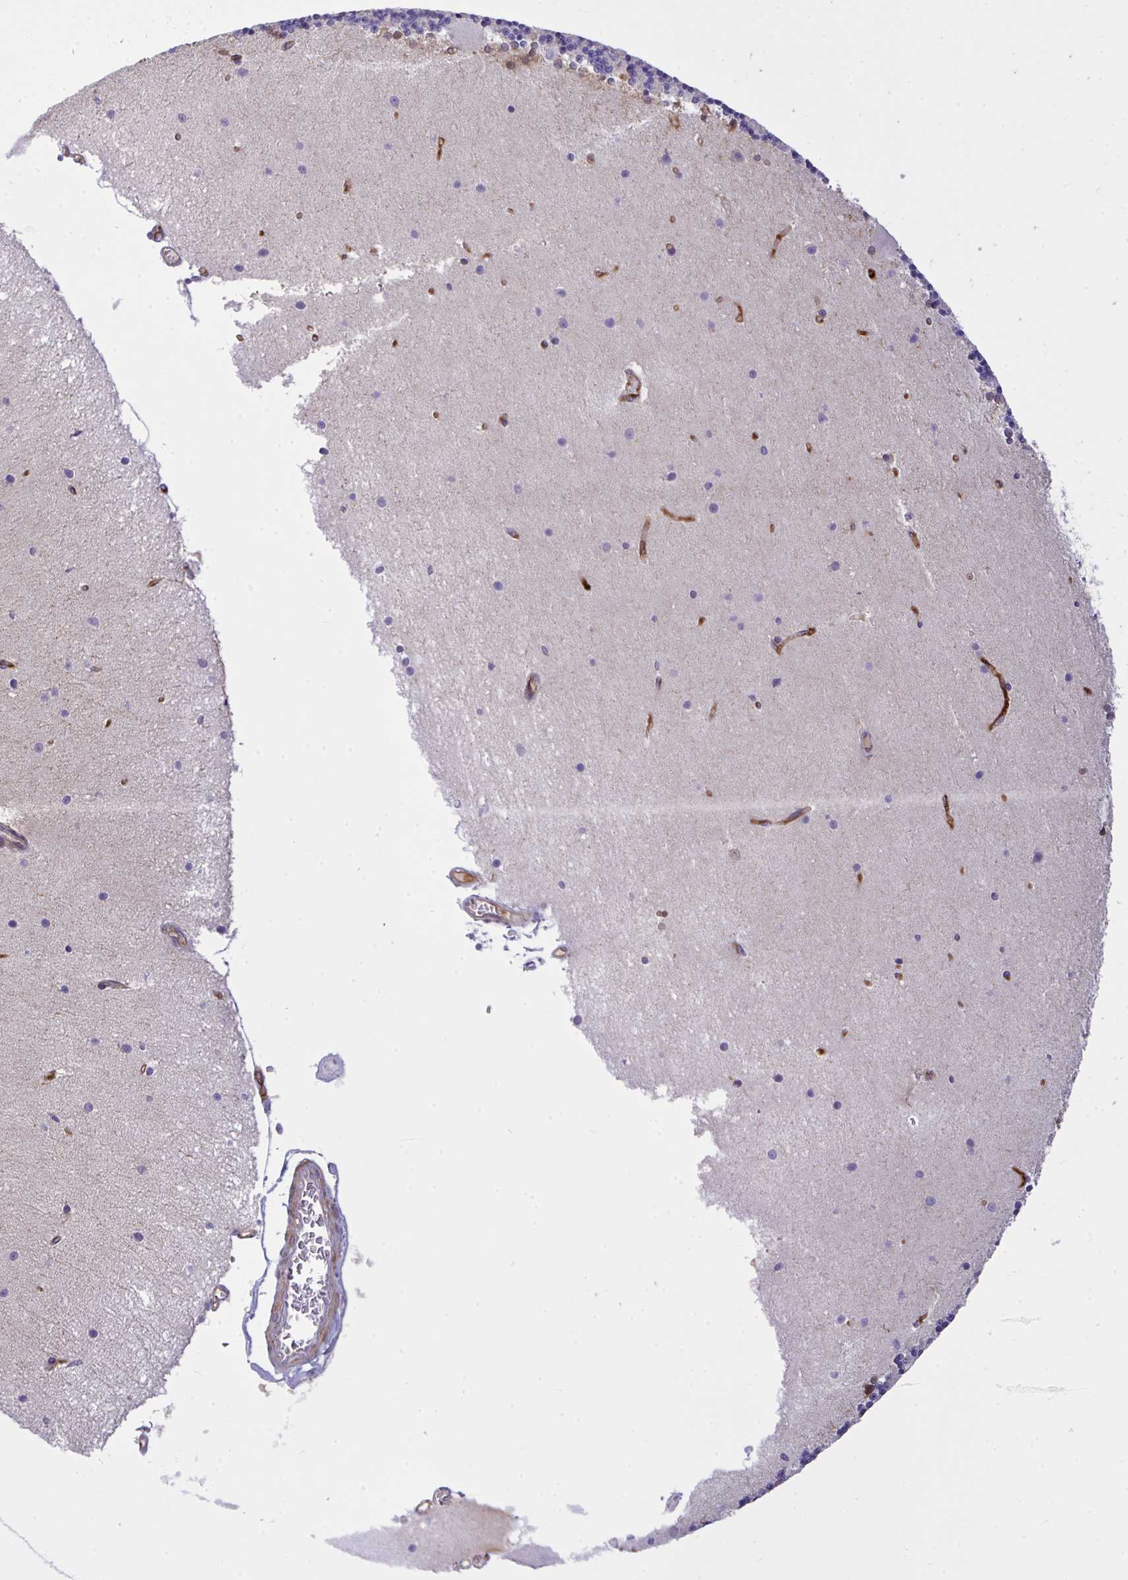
{"staining": {"intensity": "negative", "quantity": "none", "location": "none"}, "tissue": "cerebellum", "cell_type": "Cells in granular layer", "image_type": "normal", "snomed": [{"axis": "morphology", "description": "Normal tissue, NOS"}, {"axis": "topography", "description": "Cerebellum"}], "caption": "Immunohistochemistry (IHC) of benign cerebellum exhibits no expression in cells in granular layer.", "gene": "C19orf54", "patient": {"sex": "female", "age": 54}}